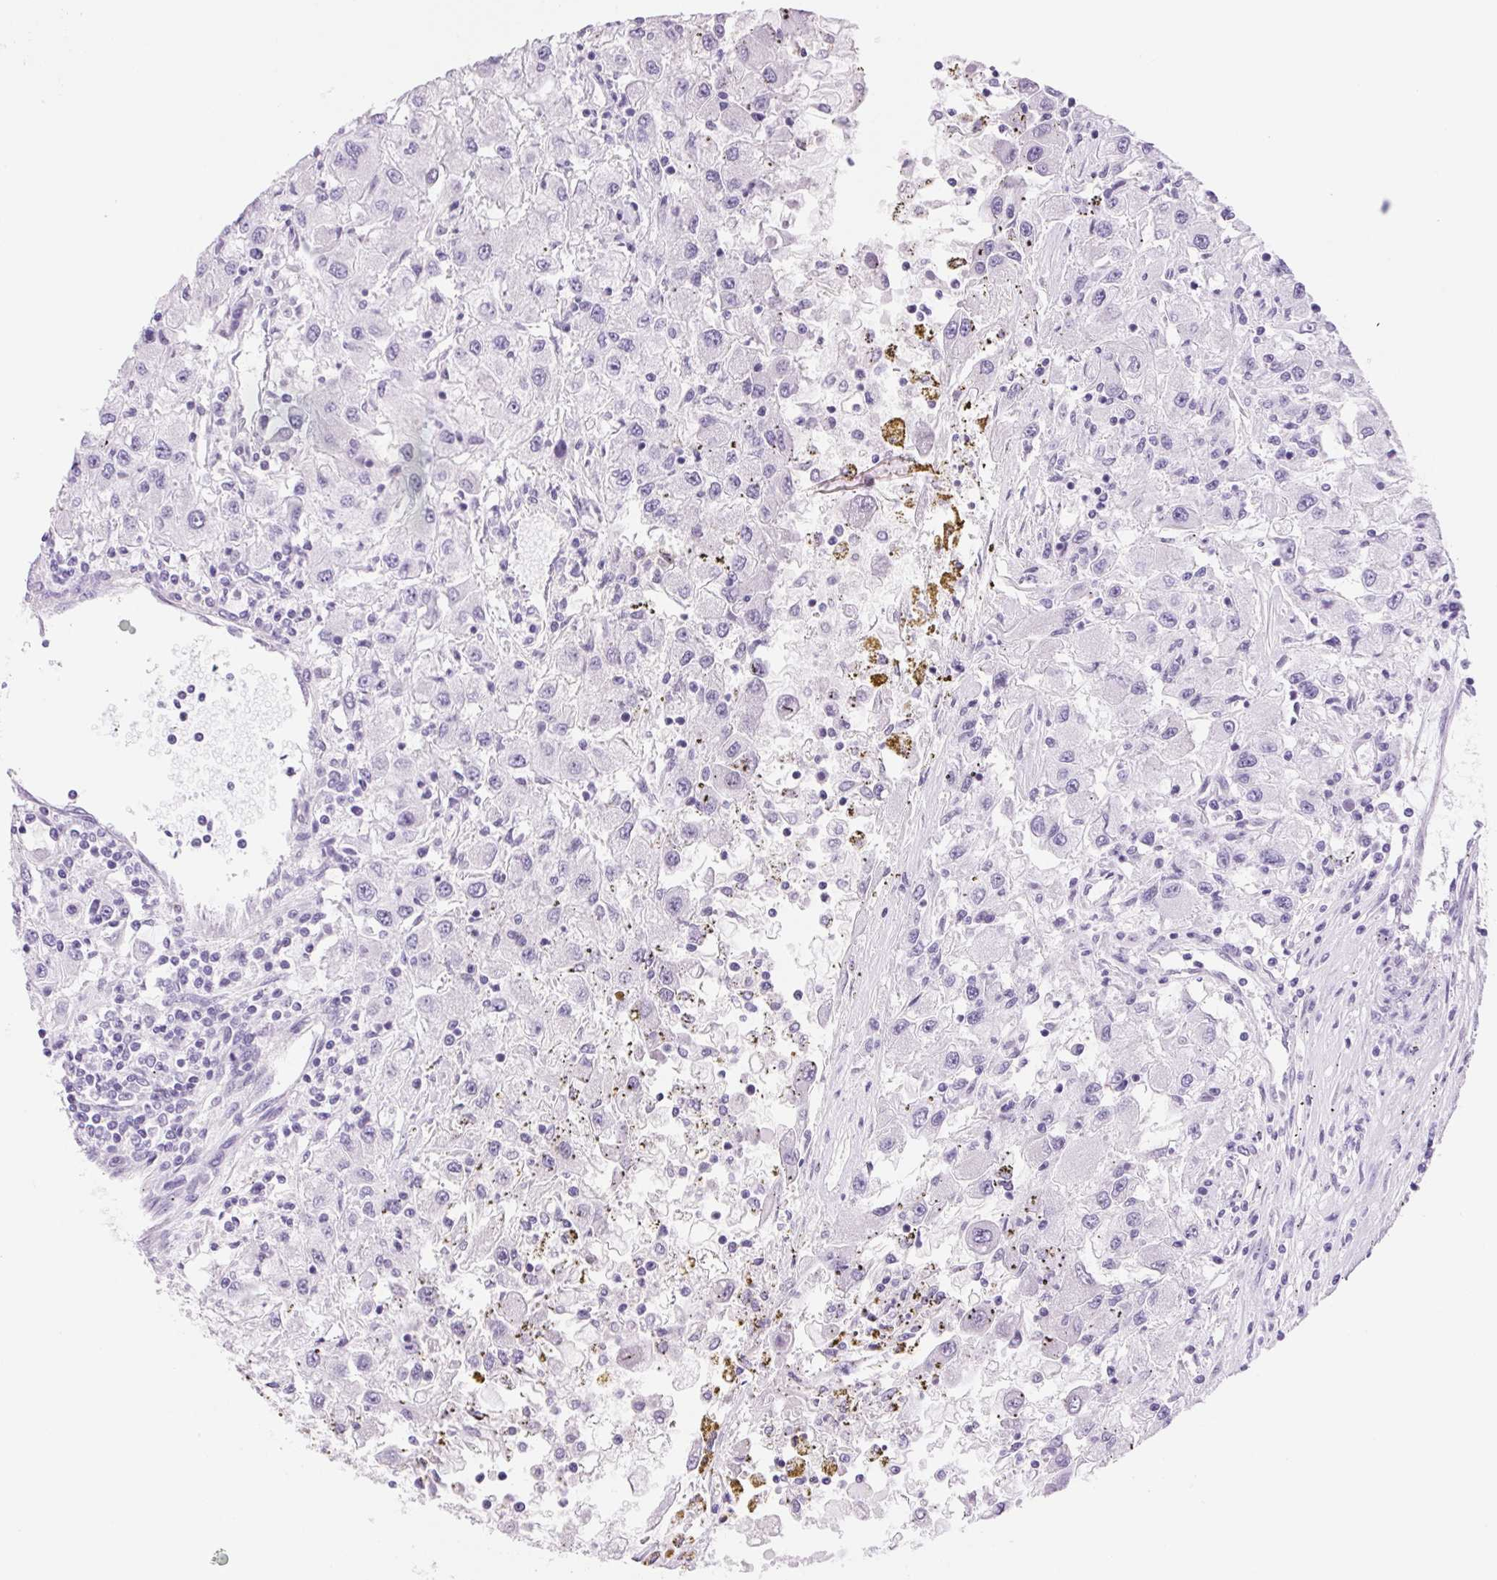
{"staining": {"intensity": "negative", "quantity": "none", "location": "none"}, "tissue": "renal cancer", "cell_type": "Tumor cells", "image_type": "cancer", "snomed": [{"axis": "morphology", "description": "Adenocarcinoma, NOS"}, {"axis": "topography", "description": "Kidney"}], "caption": "Immunohistochemistry (IHC) image of renal cancer (adenocarcinoma) stained for a protein (brown), which displays no staining in tumor cells. Nuclei are stained in blue.", "gene": "ASGR2", "patient": {"sex": "female", "age": 67}}